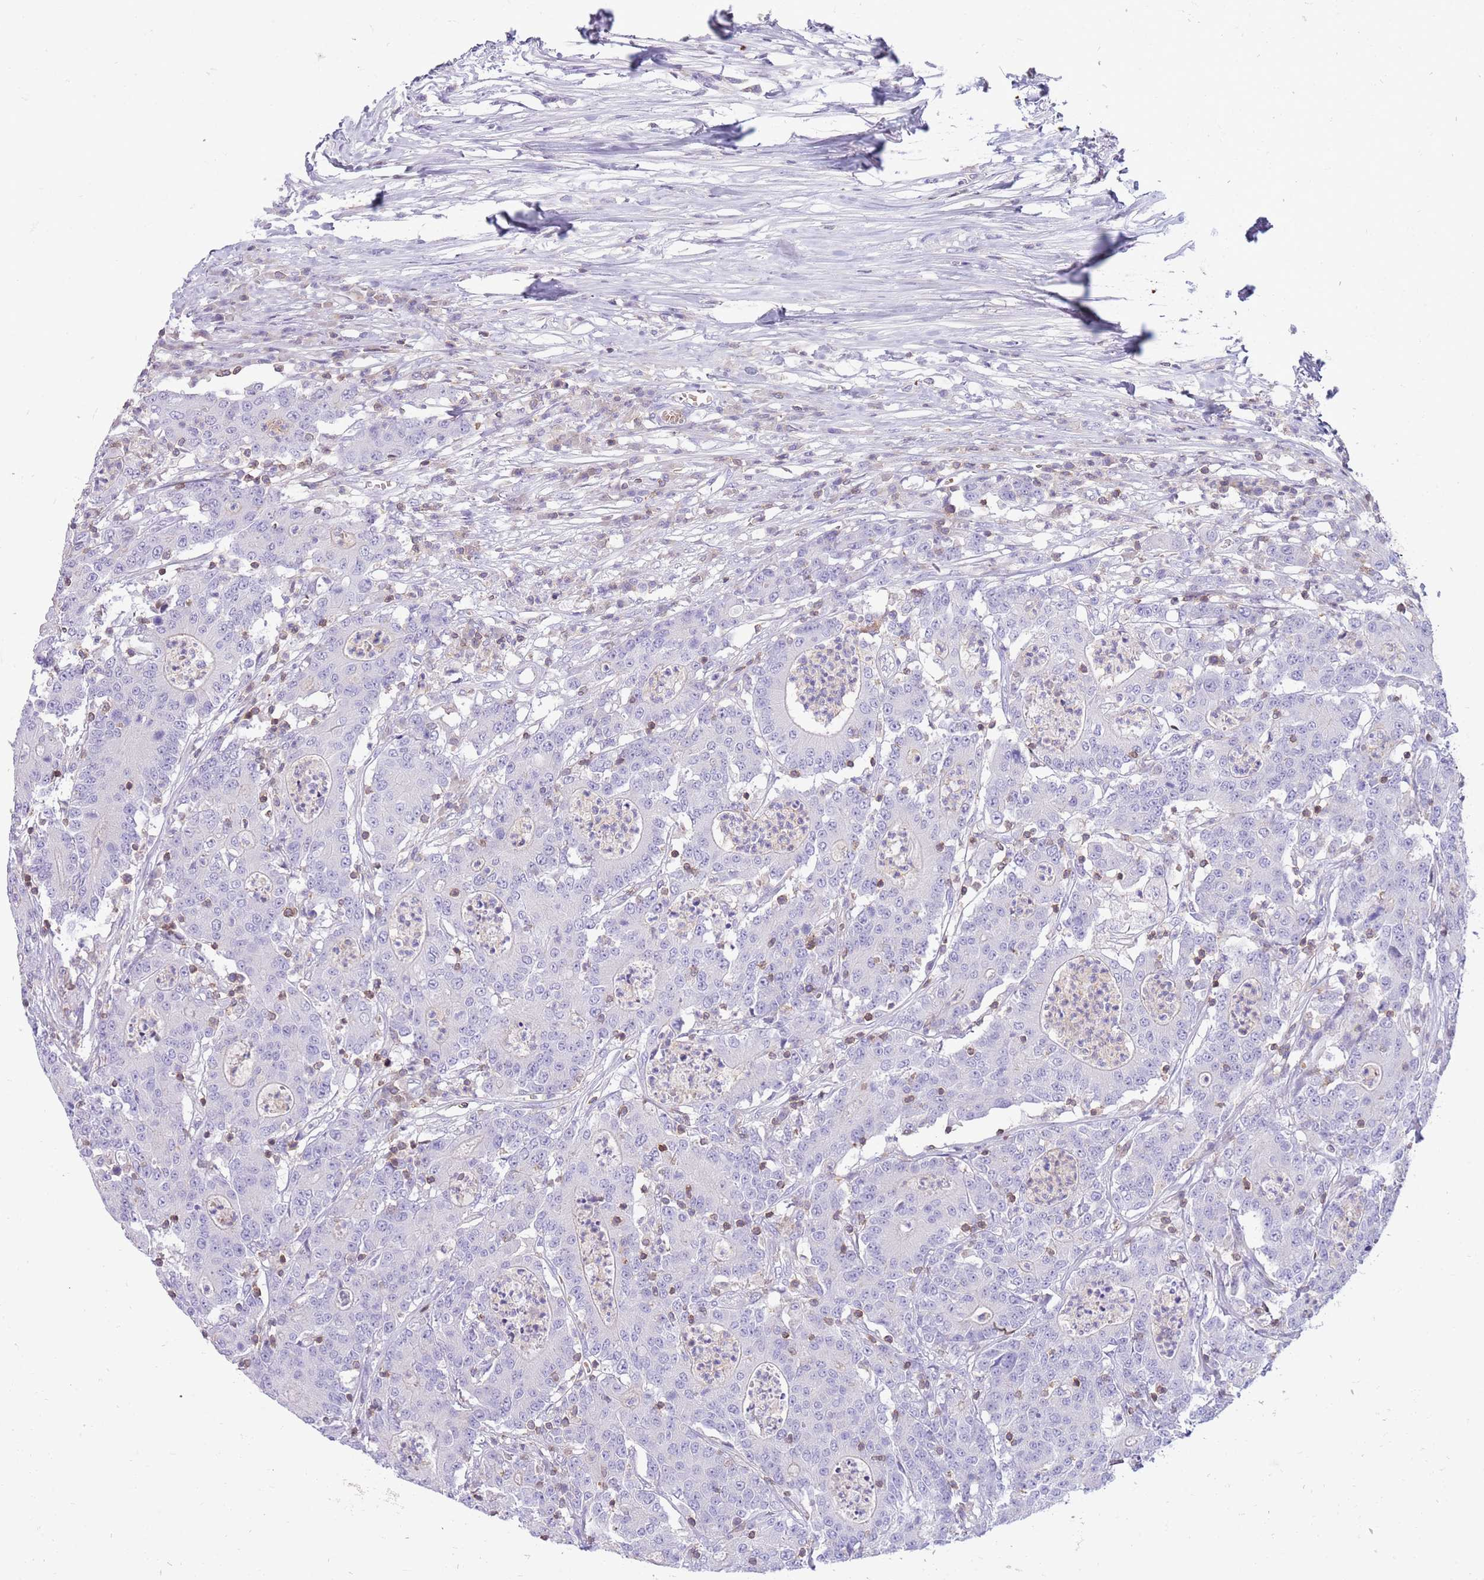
{"staining": {"intensity": "negative", "quantity": "none", "location": "none"}, "tissue": "colorectal cancer", "cell_type": "Tumor cells", "image_type": "cancer", "snomed": [{"axis": "morphology", "description": "Adenocarcinoma, NOS"}, {"axis": "topography", "description": "Colon"}], "caption": "Immunohistochemical staining of colorectal cancer (adenocarcinoma) demonstrates no significant staining in tumor cells.", "gene": "OR4Q3", "patient": {"sex": "male", "age": 83}}